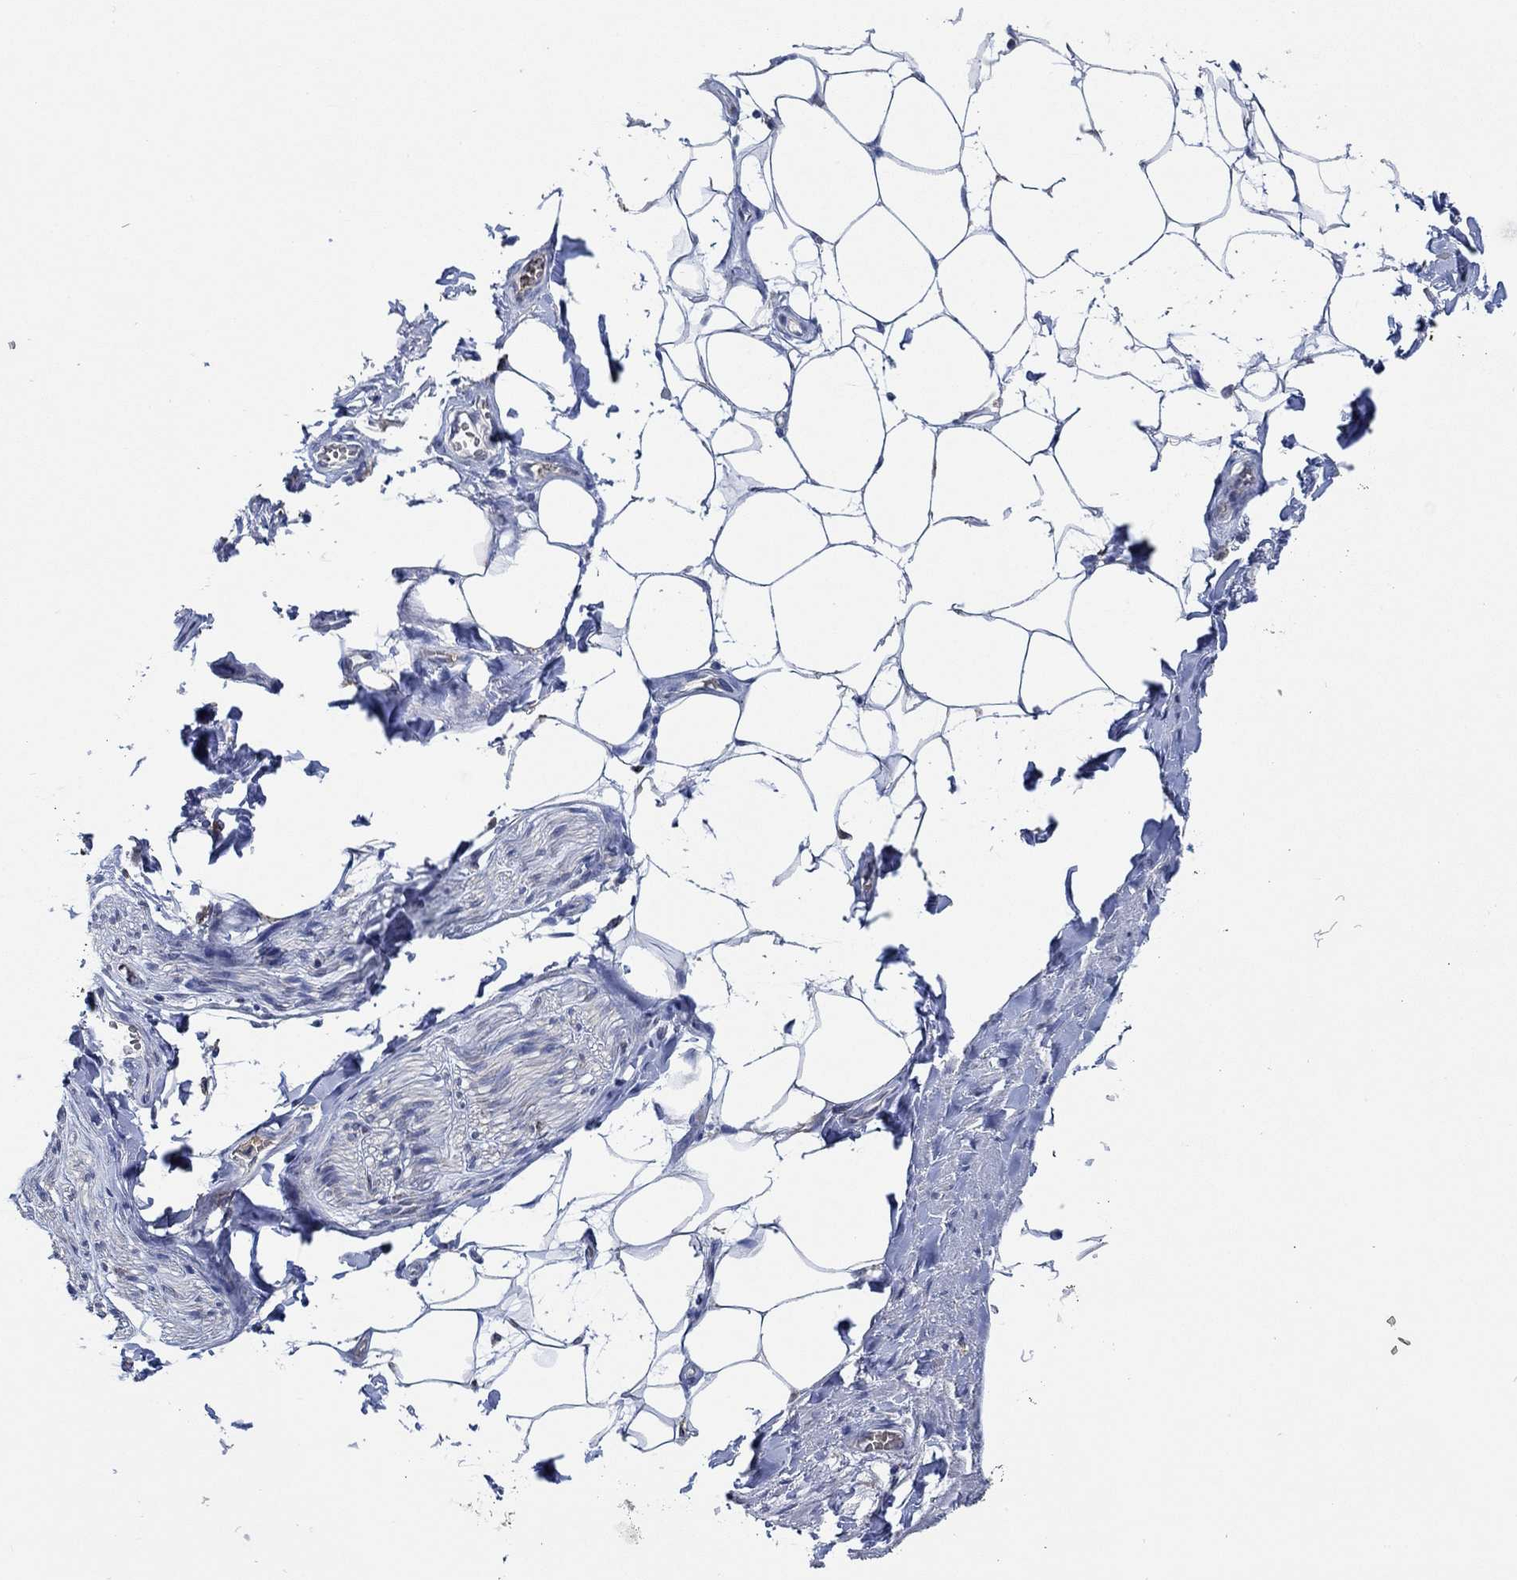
{"staining": {"intensity": "negative", "quantity": "none", "location": "none"}, "tissue": "adipose tissue", "cell_type": "Adipocytes", "image_type": "normal", "snomed": [{"axis": "morphology", "description": "Normal tissue, NOS"}, {"axis": "morphology", "description": "Carcinoid, malignant, NOS"}, {"axis": "topography", "description": "Small intestine"}, {"axis": "topography", "description": "Peripheral nerve tissue"}], "caption": "Immunohistochemical staining of benign adipose tissue reveals no significant staining in adipocytes.", "gene": "MPP1", "patient": {"sex": "male", "age": 52}}